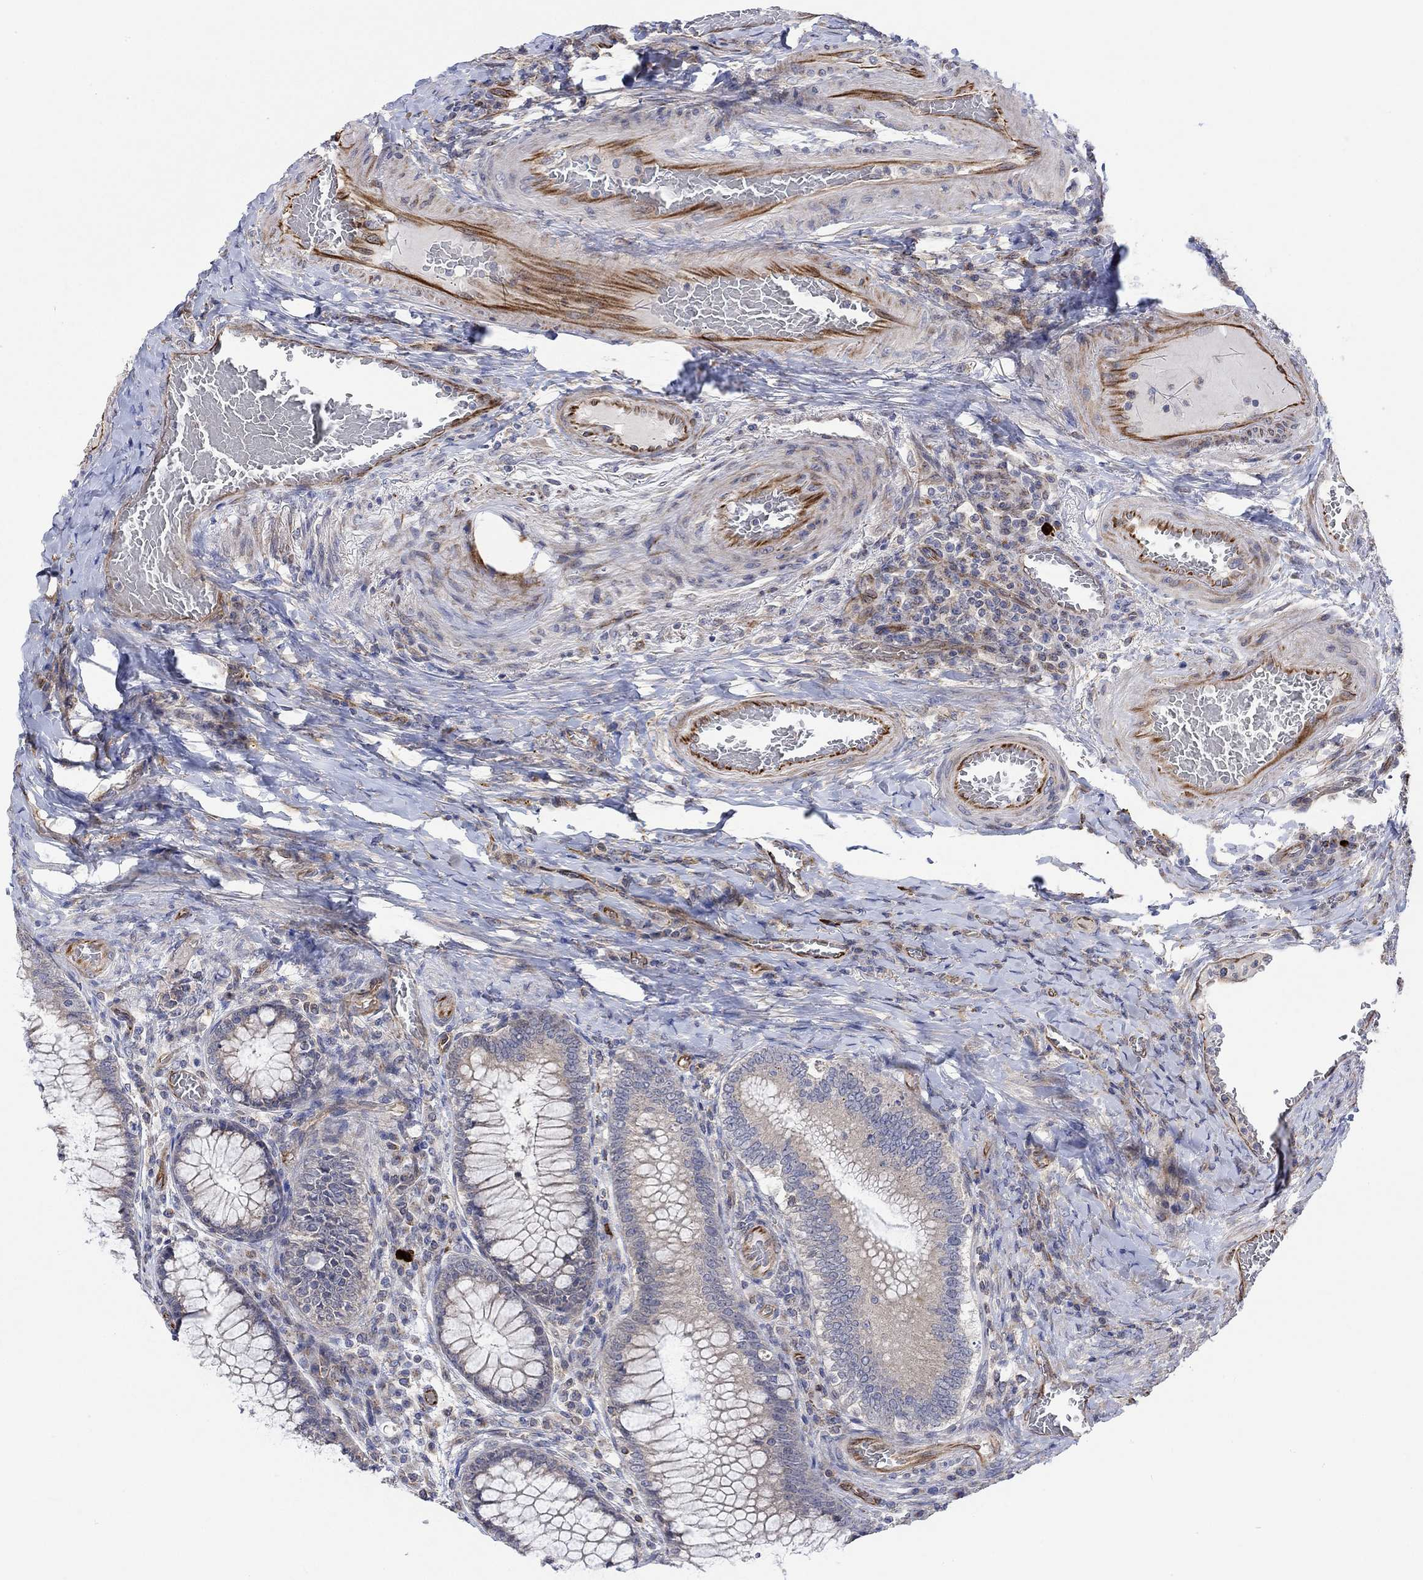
{"staining": {"intensity": "negative", "quantity": "none", "location": "none"}, "tissue": "colorectal cancer", "cell_type": "Tumor cells", "image_type": "cancer", "snomed": [{"axis": "morphology", "description": "Adenocarcinoma, NOS"}, {"axis": "topography", "description": "Colon"}], "caption": "Colorectal adenocarcinoma was stained to show a protein in brown. There is no significant staining in tumor cells.", "gene": "CAMK1D", "patient": {"sex": "female", "age": 86}}